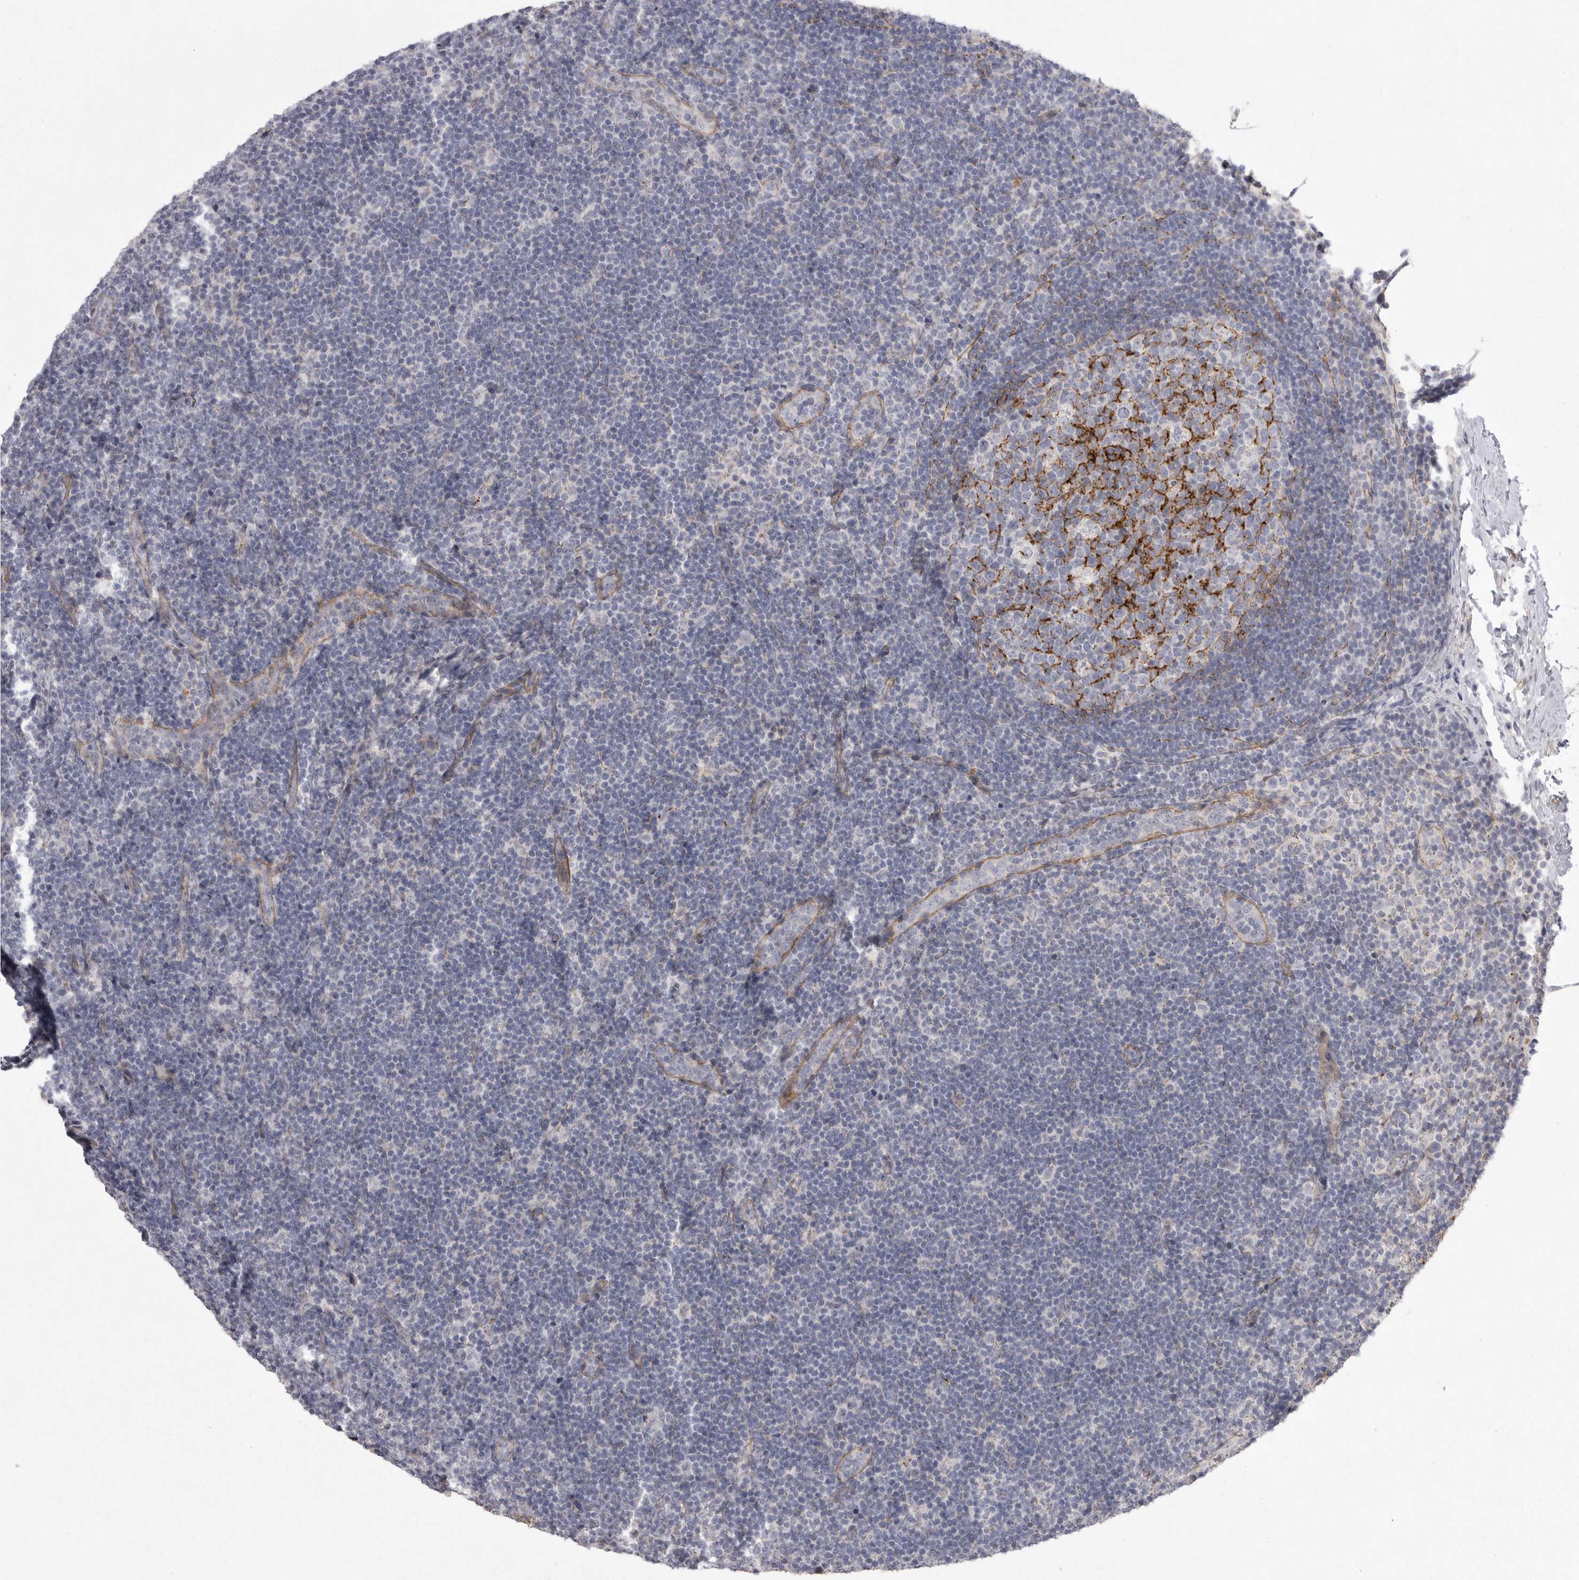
{"staining": {"intensity": "strong", "quantity": "<25%", "location": "cytoplasmic/membranous"}, "tissue": "lymph node", "cell_type": "Germinal center cells", "image_type": "normal", "snomed": [{"axis": "morphology", "description": "Normal tissue, NOS"}, {"axis": "topography", "description": "Lymph node"}], "caption": "Immunohistochemical staining of benign human lymph node demonstrates medium levels of strong cytoplasmic/membranous positivity in about <25% of germinal center cells.", "gene": "VANGL2", "patient": {"sex": "female", "age": 22}}